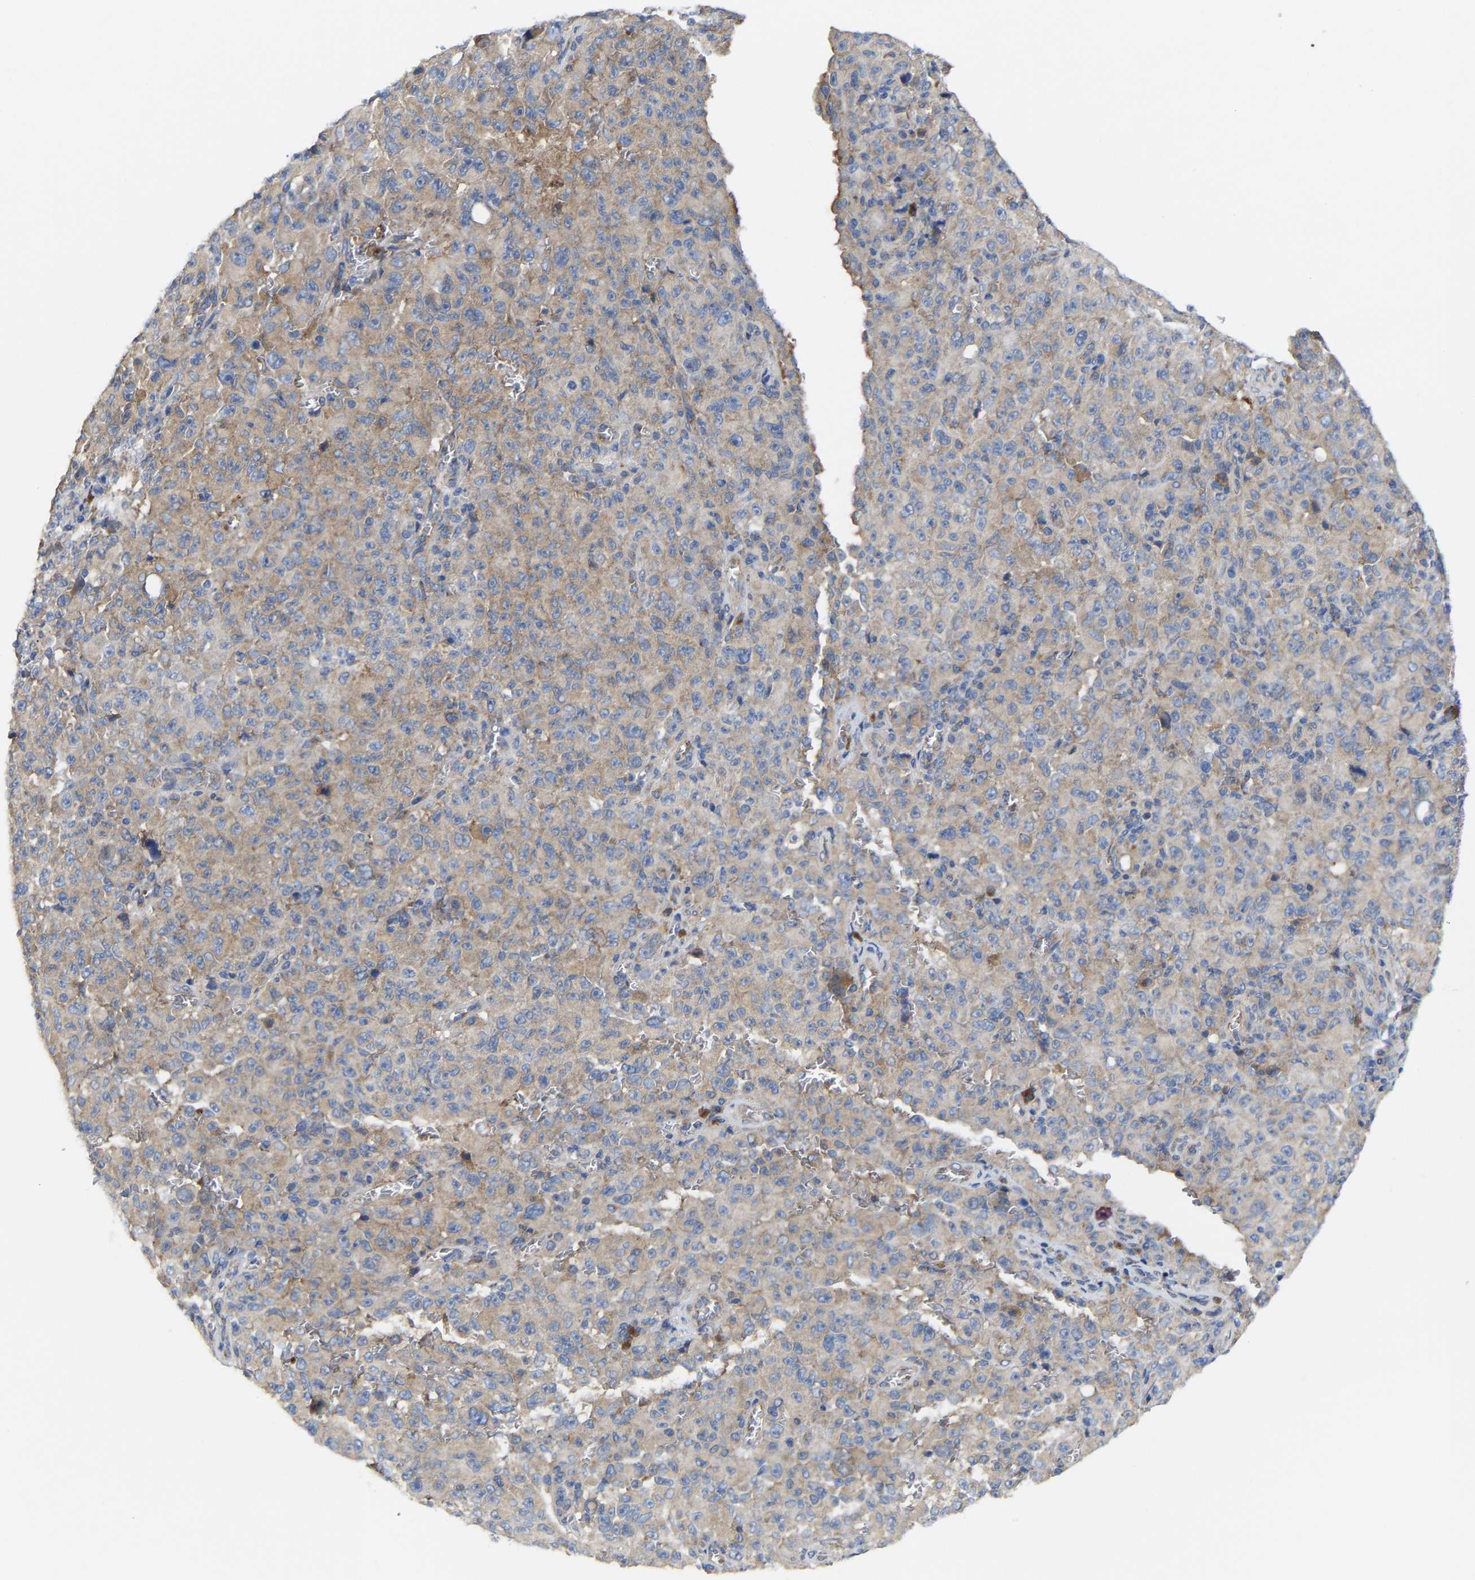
{"staining": {"intensity": "weak", "quantity": "25%-75%", "location": "cytoplasmic/membranous"}, "tissue": "melanoma", "cell_type": "Tumor cells", "image_type": "cancer", "snomed": [{"axis": "morphology", "description": "Malignant melanoma, NOS"}, {"axis": "topography", "description": "Skin"}], "caption": "Immunohistochemical staining of malignant melanoma exhibits low levels of weak cytoplasmic/membranous staining in about 25%-75% of tumor cells. The staining was performed using DAB (3,3'-diaminobenzidine), with brown indicating positive protein expression. Nuclei are stained blue with hematoxylin.", "gene": "PPP1R15A", "patient": {"sex": "female", "age": 82}}